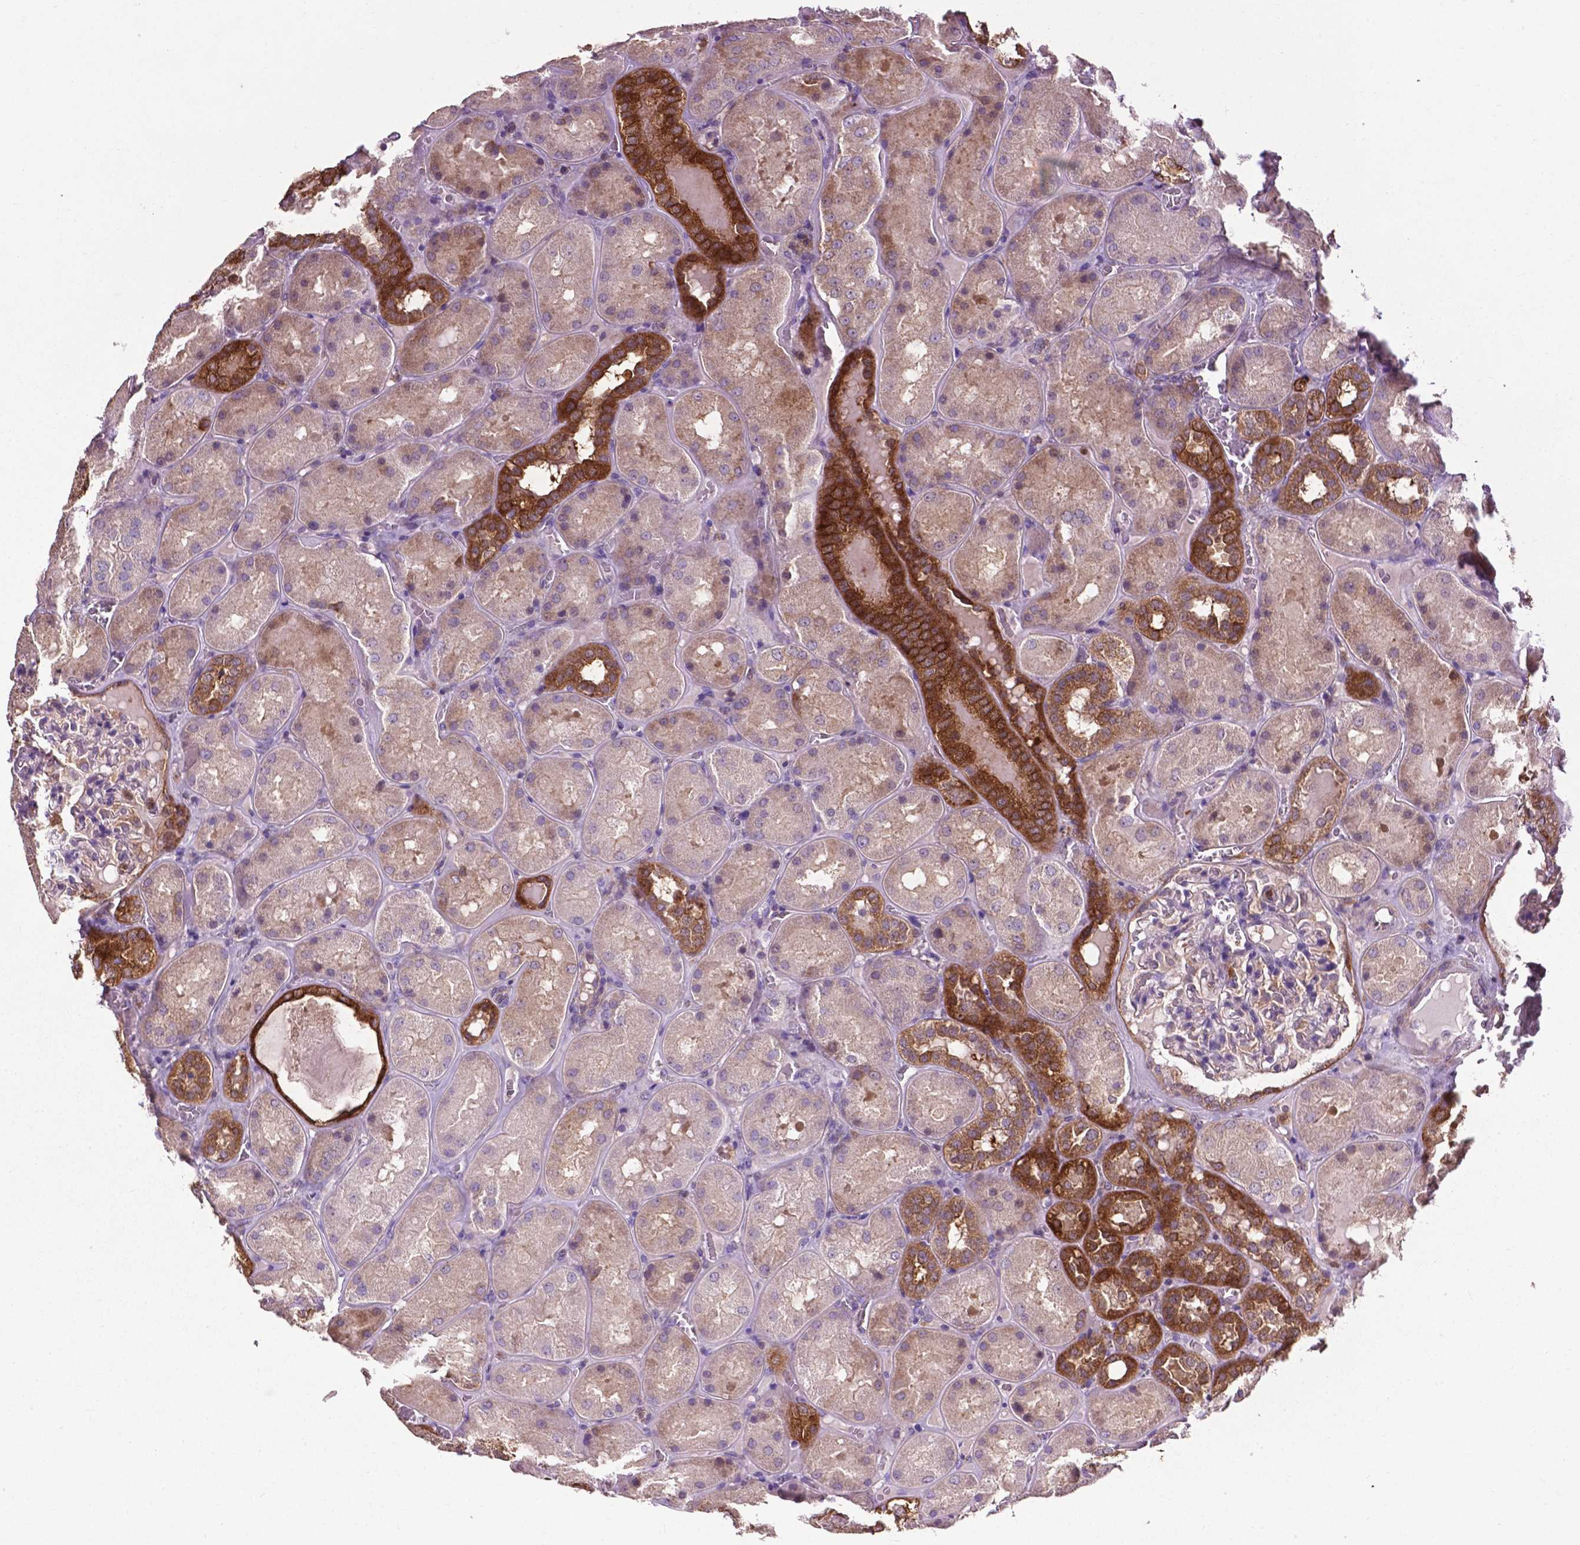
{"staining": {"intensity": "moderate", "quantity": "<25%", "location": "cytoplasmic/membranous"}, "tissue": "kidney", "cell_type": "Cells in glomeruli", "image_type": "normal", "snomed": [{"axis": "morphology", "description": "Normal tissue, NOS"}, {"axis": "topography", "description": "Kidney"}], "caption": "IHC image of benign kidney stained for a protein (brown), which shows low levels of moderate cytoplasmic/membranous positivity in approximately <25% of cells in glomeruli.", "gene": "SMAD3", "patient": {"sex": "male", "age": 73}}